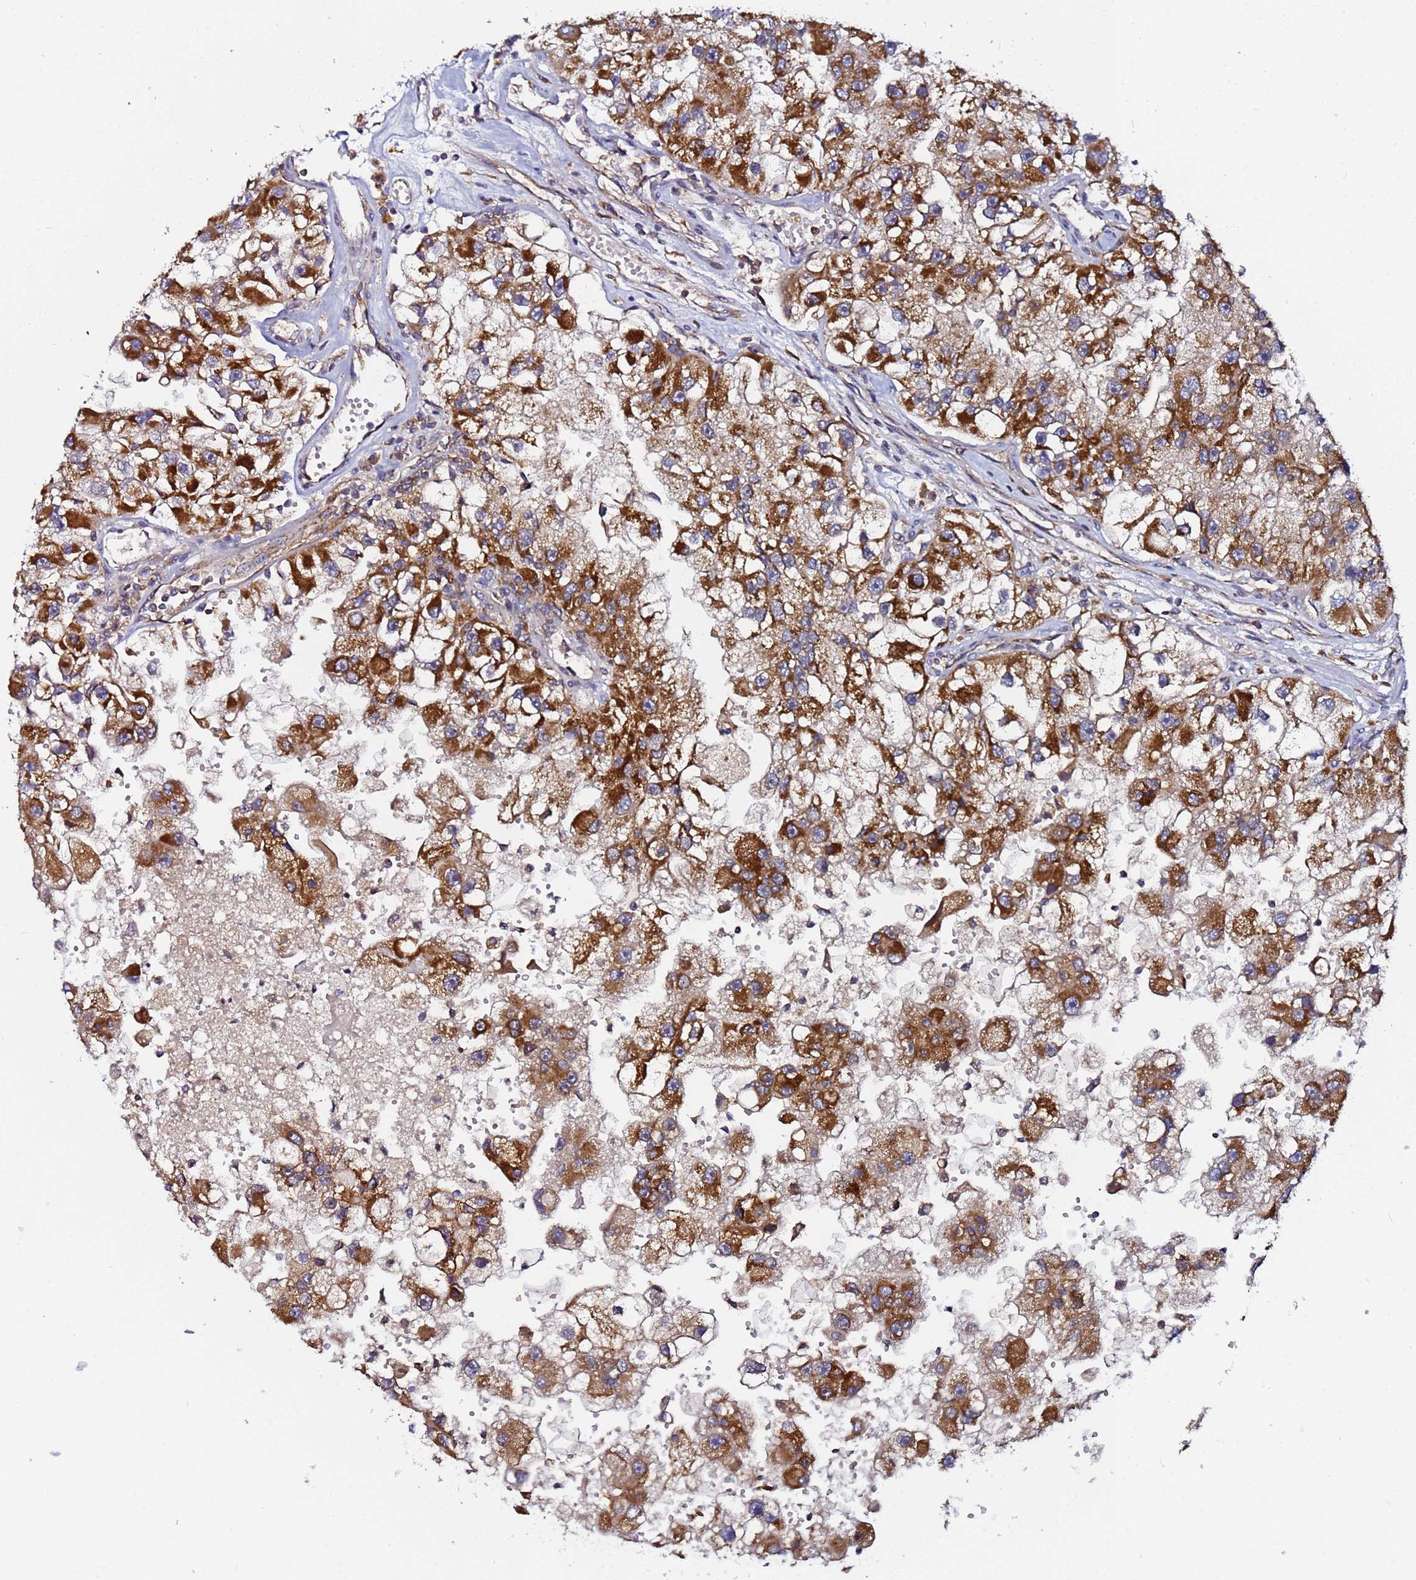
{"staining": {"intensity": "strong", "quantity": ">75%", "location": "cytoplasmic/membranous"}, "tissue": "renal cancer", "cell_type": "Tumor cells", "image_type": "cancer", "snomed": [{"axis": "morphology", "description": "Adenocarcinoma, NOS"}, {"axis": "topography", "description": "Kidney"}], "caption": "Protein expression analysis of renal cancer shows strong cytoplasmic/membranous staining in about >75% of tumor cells. (IHC, brightfield microscopy, high magnification).", "gene": "CCDC127", "patient": {"sex": "male", "age": 63}}